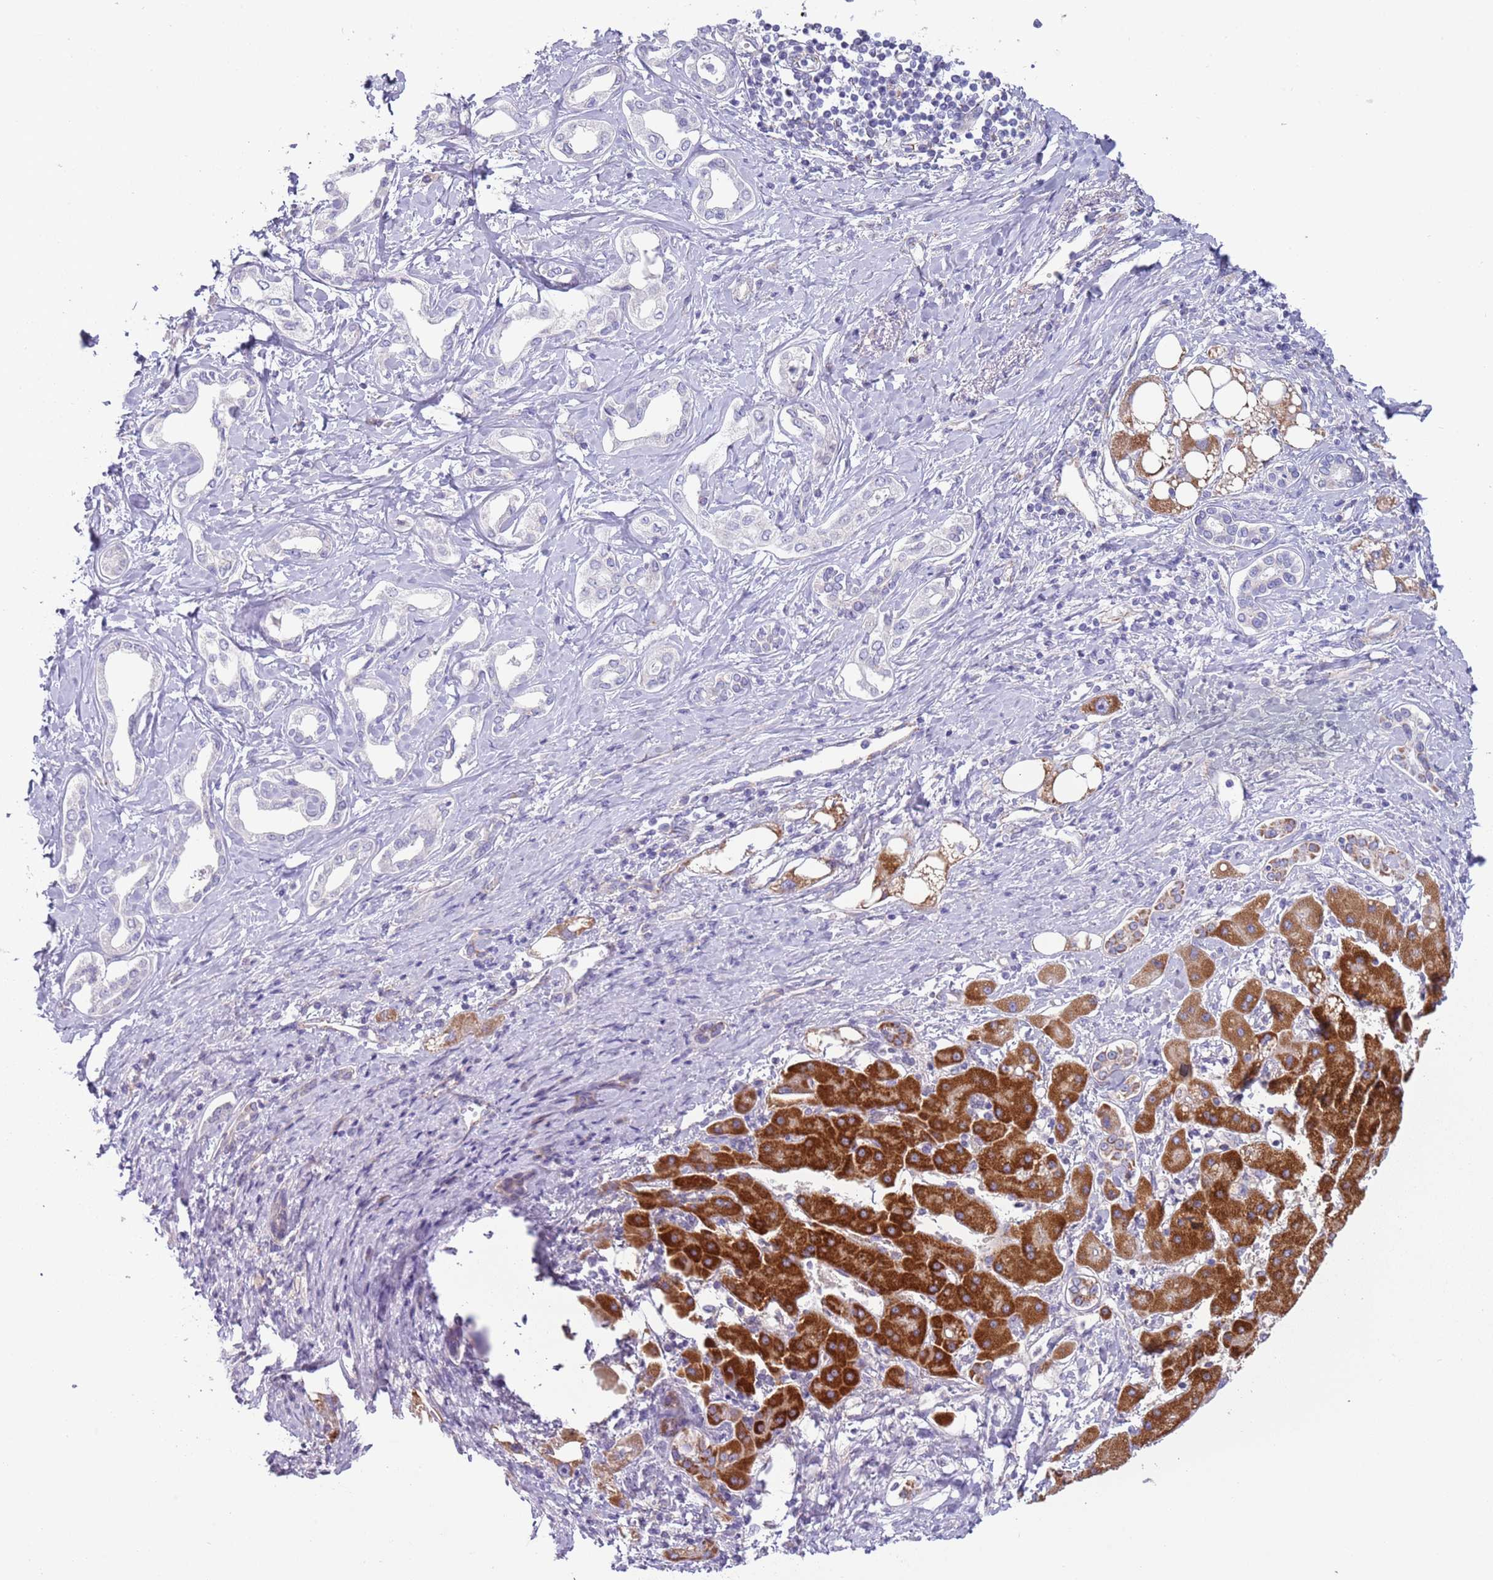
{"staining": {"intensity": "negative", "quantity": "none", "location": "none"}, "tissue": "liver cancer", "cell_type": "Tumor cells", "image_type": "cancer", "snomed": [{"axis": "morphology", "description": "Cholangiocarcinoma"}, {"axis": "topography", "description": "Liver"}], "caption": "Tumor cells show no significant protein positivity in liver cancer (cholangiocarcinoma). (DAB immunohistochemistry, high magnification).", "gene": "RNF222", "patient": {"sex": "female", "age": 77}}